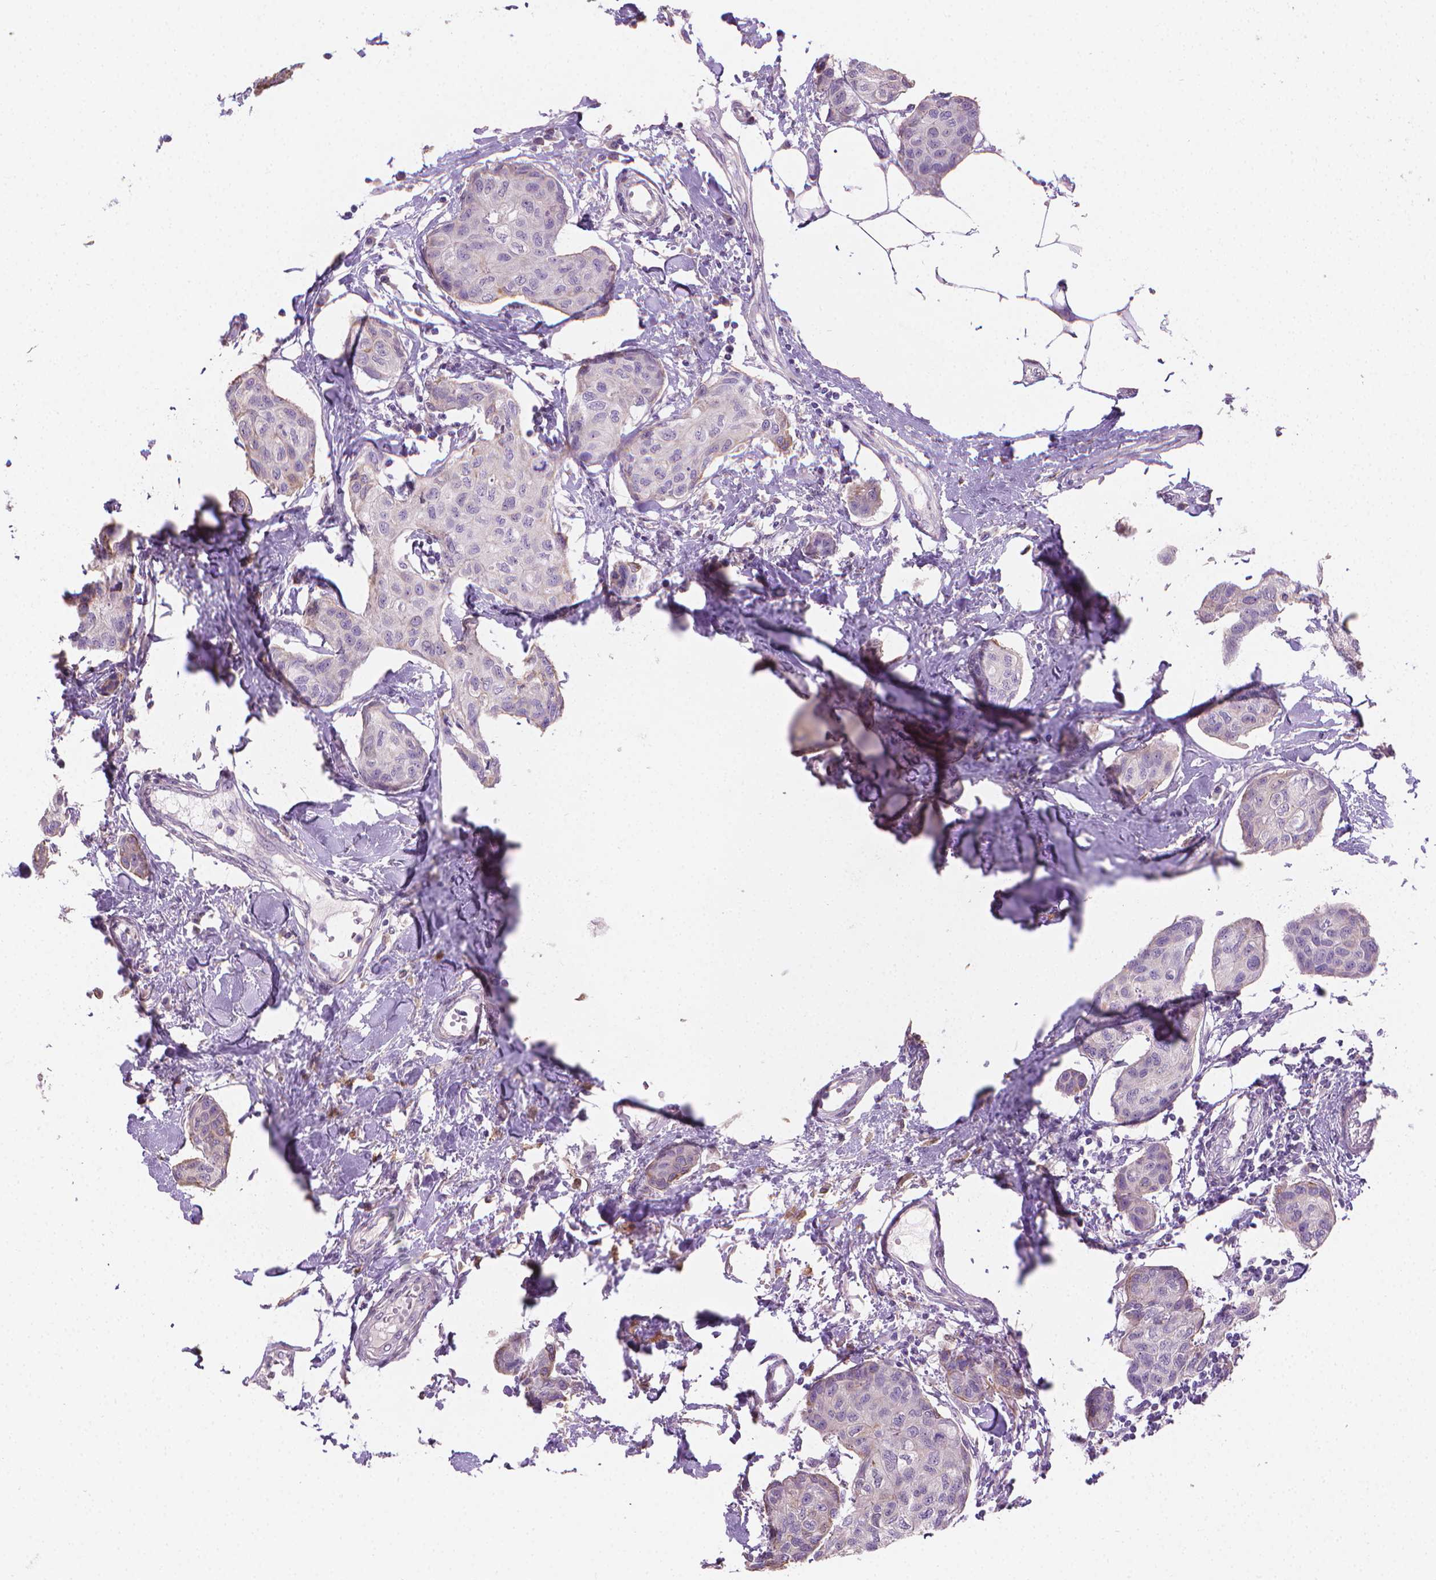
{"staining": {"intensity": "negative", "quantity": "none", "location": "none"}, "tissue": "breast cancer", "cell_type": "Tumor cells", "image_type": "cancer", "snomed": [{"axis": "morphology", "description": "Duct carcinoma"}, {"axis": "topography", "description": "Breast"}], "caption": "Tumor cells are negative for protein expression in human breast cancer.", "gene": "GSDMA", "patient": {"sex": "female", "age": 80}}